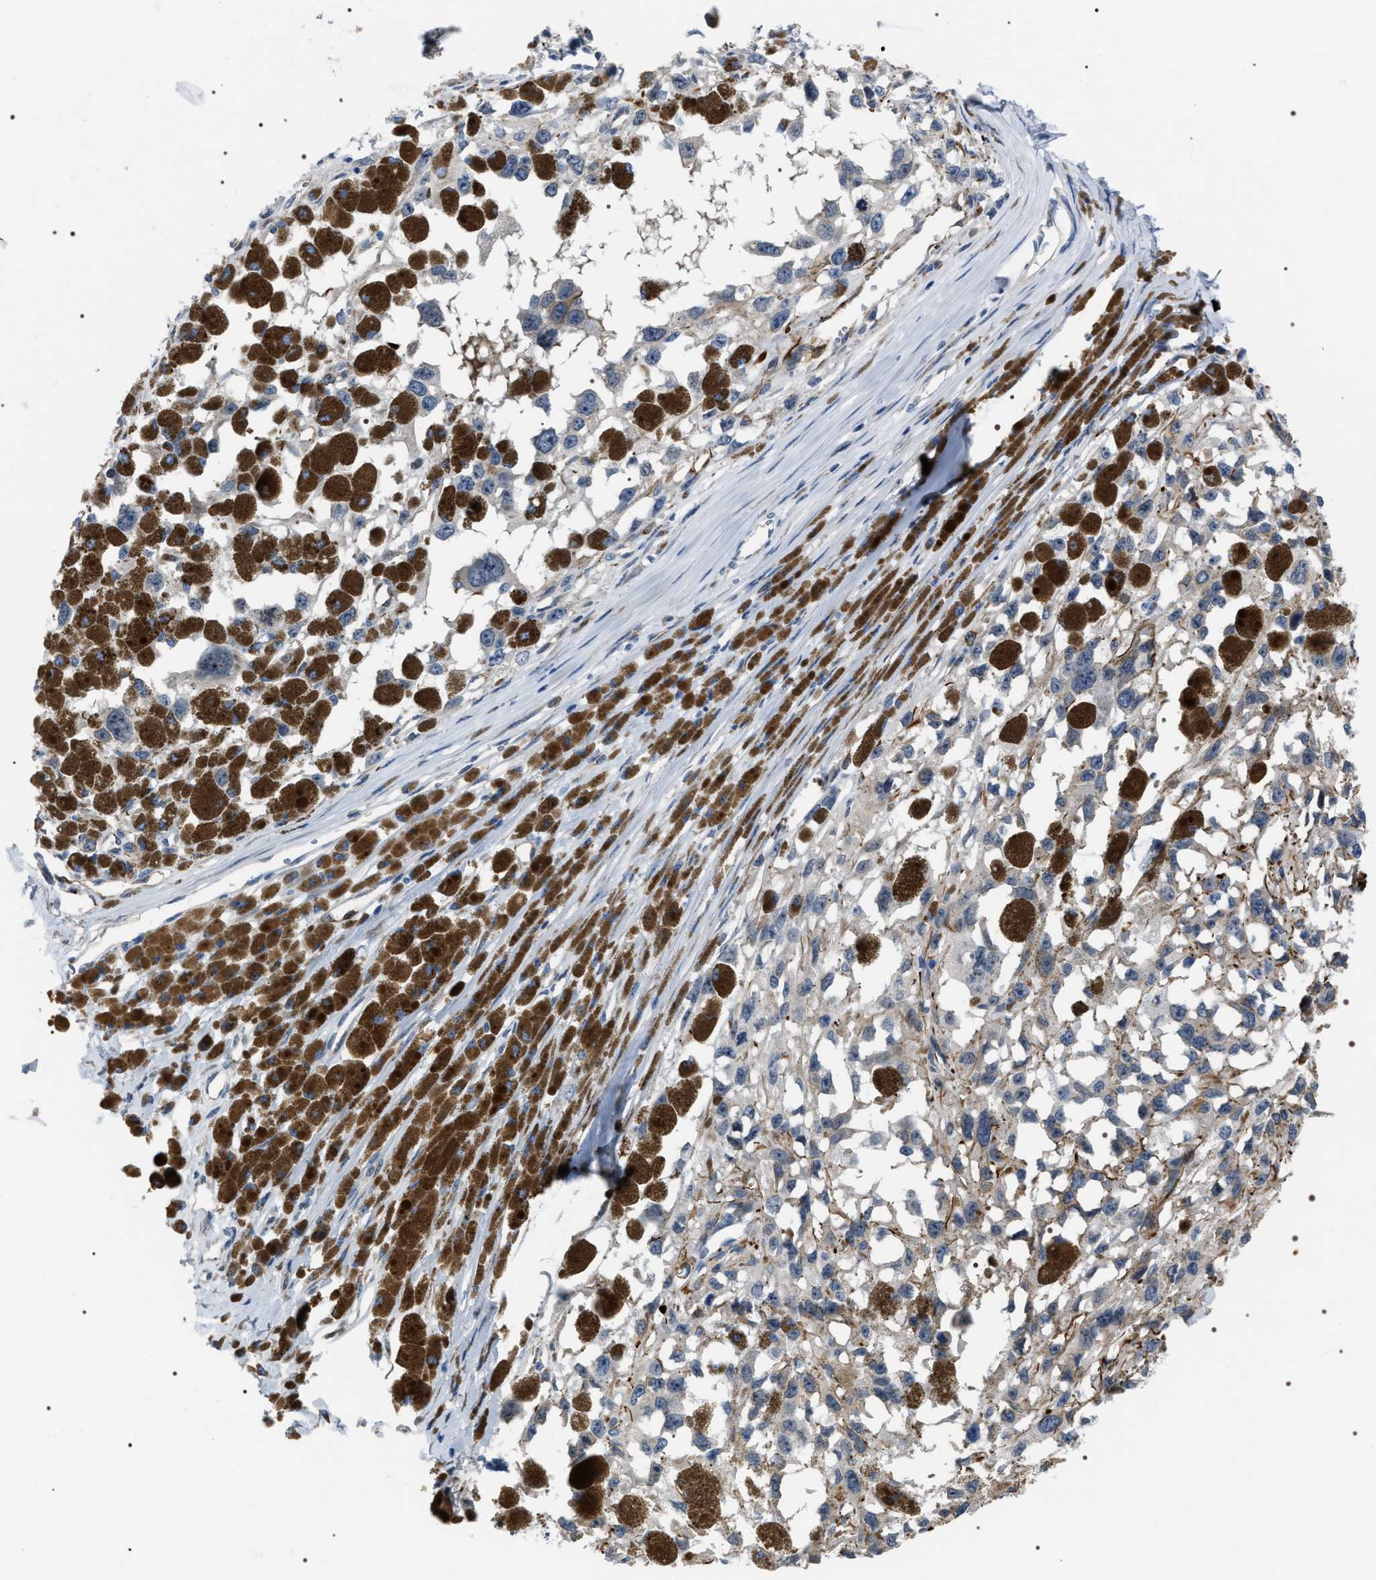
{"staining": {"intensity": "negative", "quantity": "none", "location": "none"}, "tissue": "melanoma", "cell_type": "Tumor cells", "image_type": "cancer", "snomed": [{"axis": "morphology", "description": "Malignant melanoma, Metastatic site"}, {"axis": "topography", "description": "Lymph node"}], "caption": "Tumor cells are negative for protein expression in human melanoma.", "gene": "PKD1L1", "patient": {"sex": "male", "age": 59}}